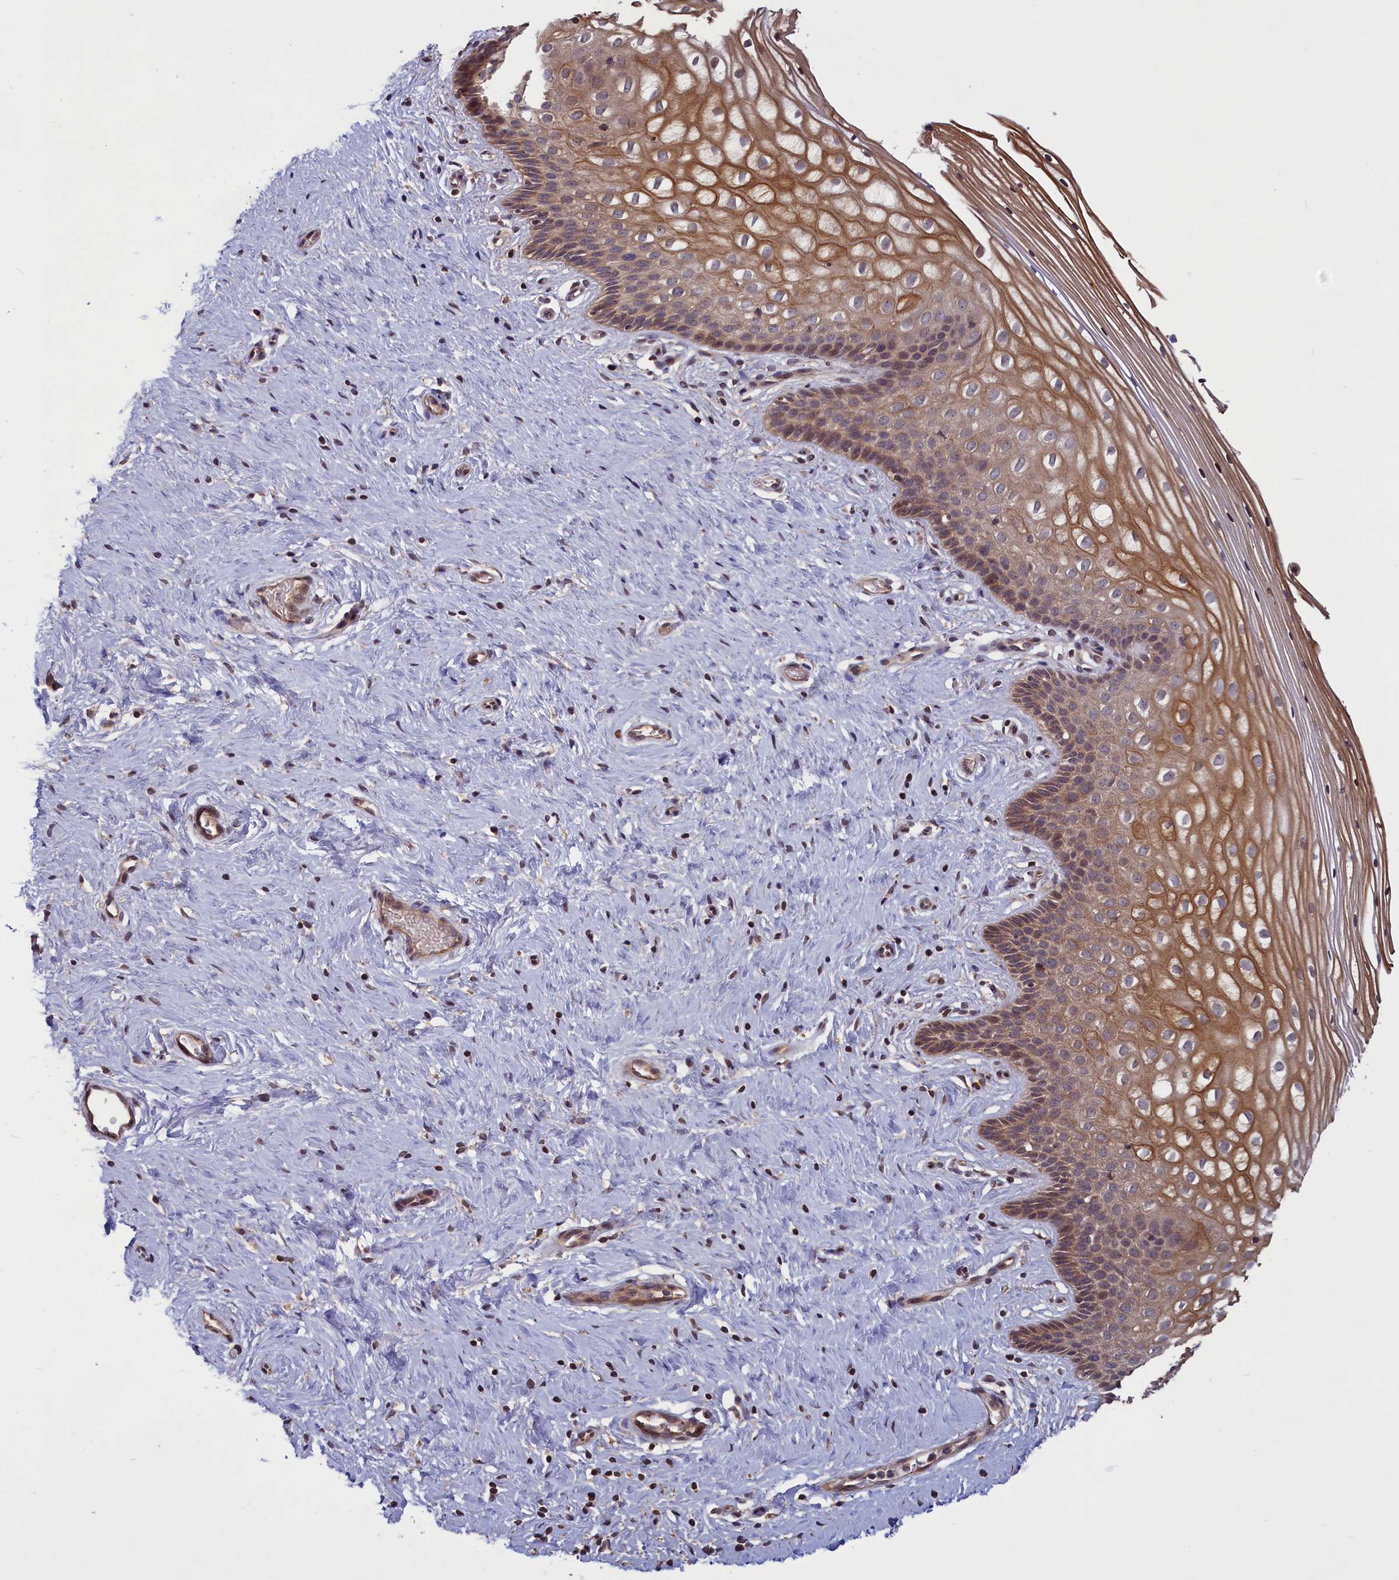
{"staining": {"intensity": "strong", "quantity": ">75%", "location": "cytoplasmic/membranous"}, "tissue": "cervix", "cell_type": "Glandular cells", "image_type": "normal", "snomed": [{"axis": "morphology", "description": "Normal tissue, NOS"}, {"axis": "topography", "description": "Cervix"}], "caption": "About >75% of glandular cells in unremarkable cervix demonstrate strong cytoplasmic/membranous protein staining as visualized by brown immunohistochemical staining.", "gene": "DENND1B", "patient": {"sex": "female", "age": 33}}